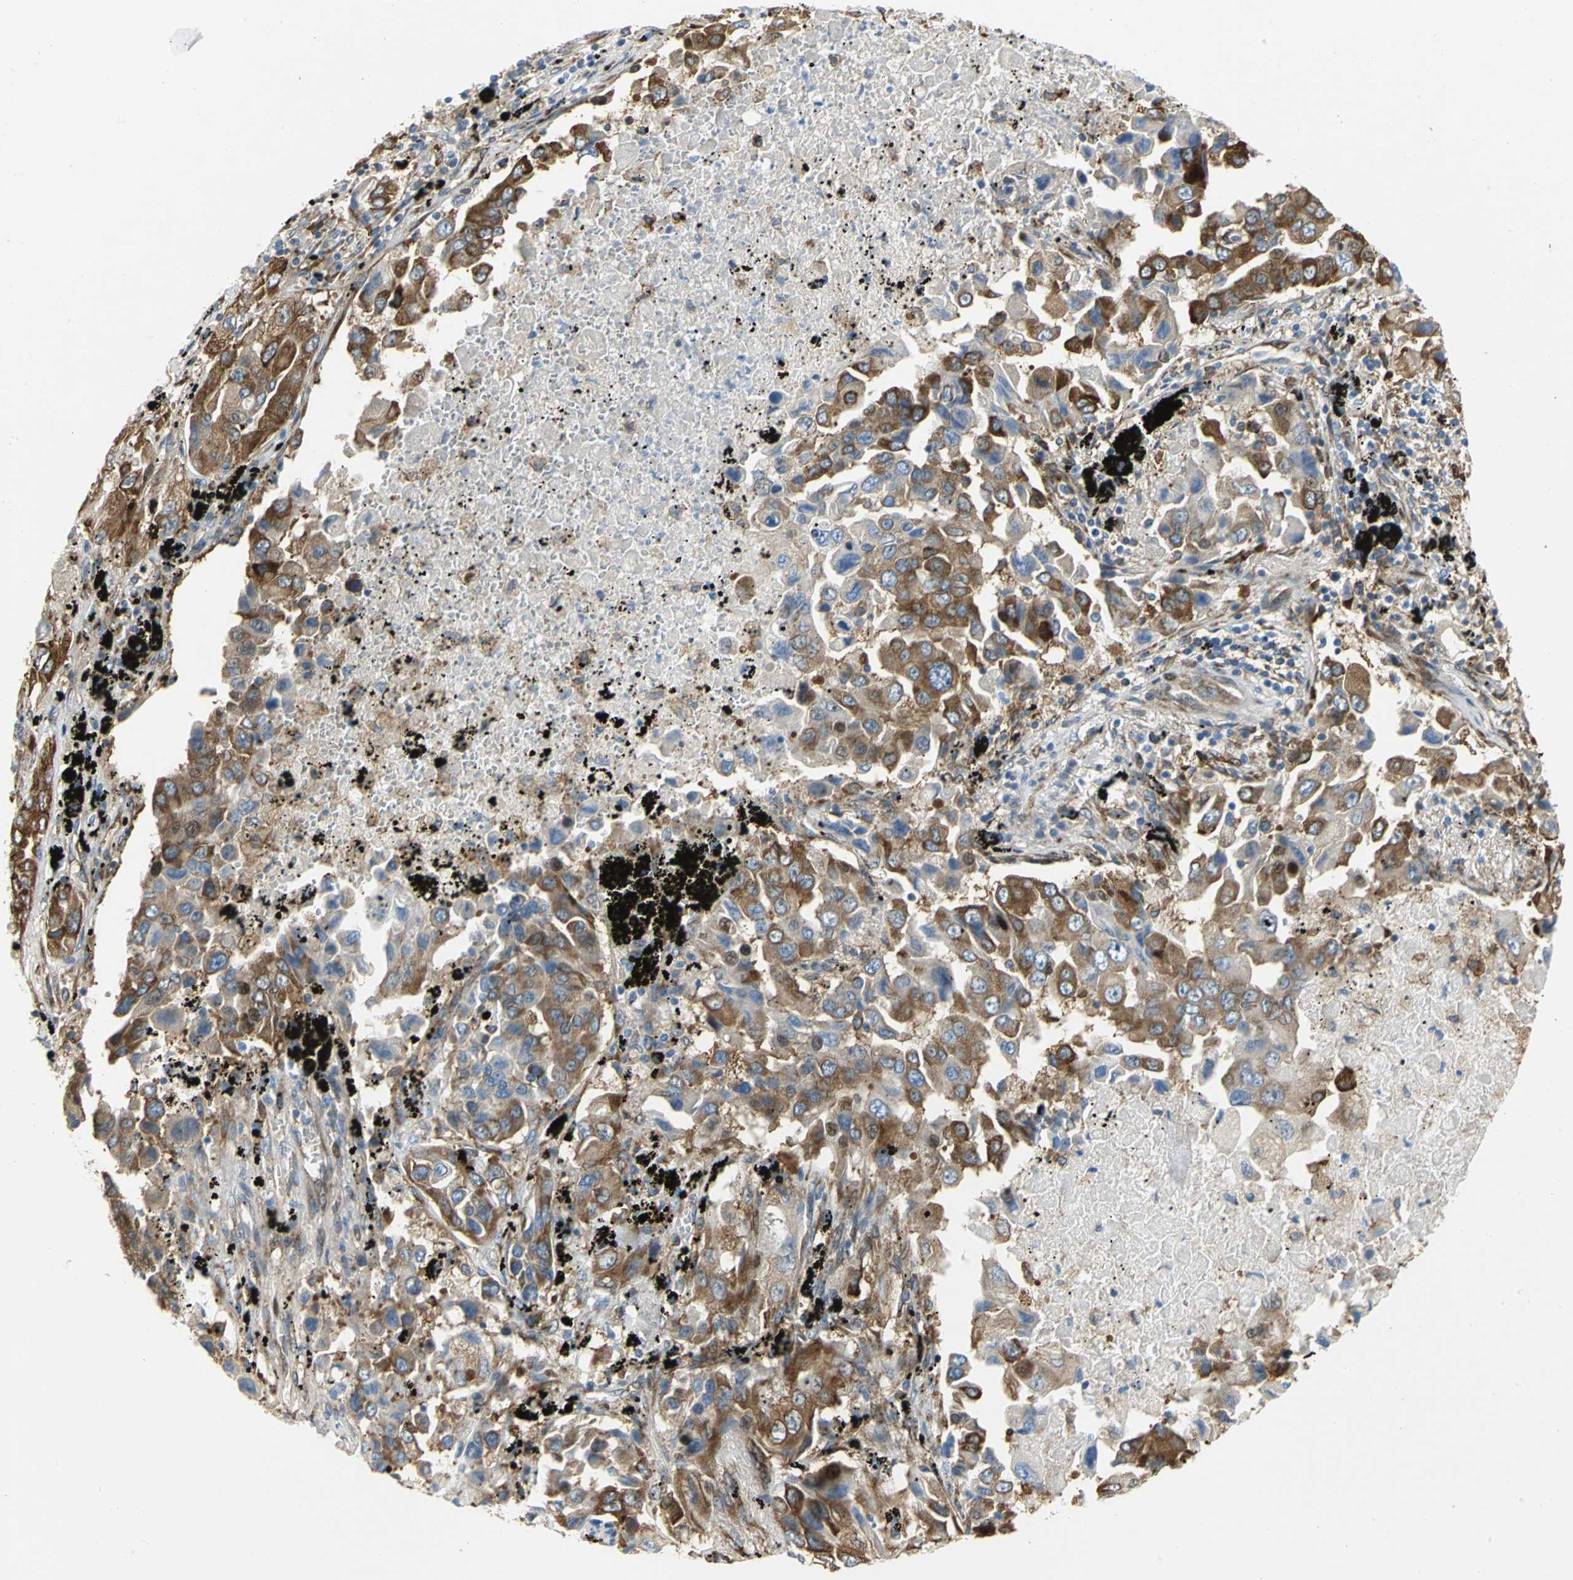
{"staining": {"intensity": "moderate", "quantity": ">75%", "location": "cytoplasmic/membranous"}, "tissue": "lung cancer", "cell_type": "Tumor cells", "image_type": "cancer", "snomed": [{"axis": "morphology", "description": "Adenocarcinoma, NOS"}, {"axis": "topography", "description": "Lung"}], "caption": "A medium amount of moderate cytoplasmic/membranous staining is present in about >75% of tumor cells in adenocarcinoma (lung) tissue.", "gene": "YBX1", "patient": {"sex": "female", "age": 65}}